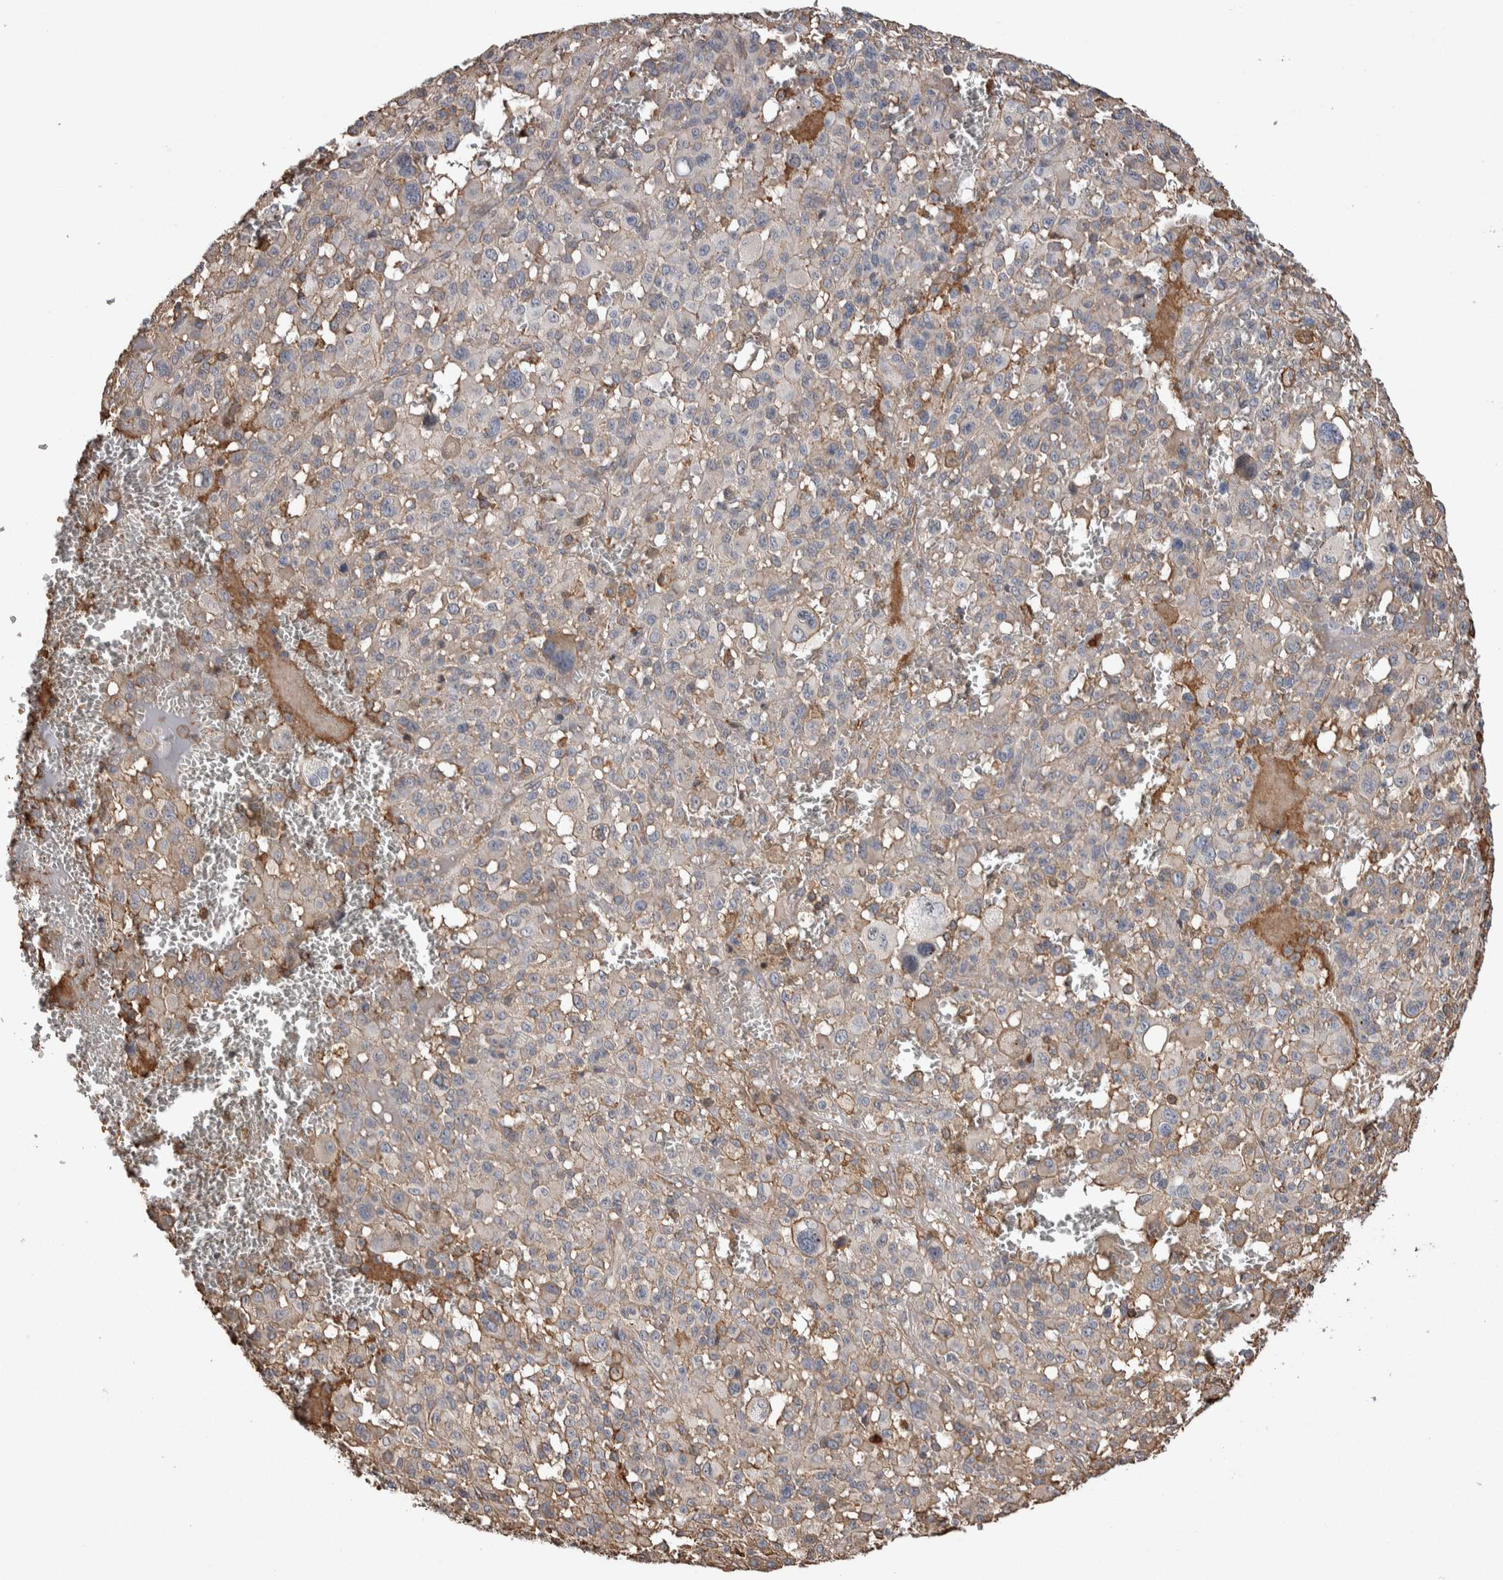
{"staining": {"intensity": "weak", "quantity": "25%-75%", "location": "cytoplasmic/membranous"}, "tissue": "melanoma", "cell_type": "Tumor cells", "image_type": "cancer", "snomed": [{"axis": "morphology", "description": "Malignant melanoma, Metastatic site"}, {"axis": "topography", "description": "Skin"}], "caption": "There is low levels of weak cytoplasmic/membranous positivity in tumor cells of malignant melanoma (metastatic site), as demonstrated by immunohistochemical staining (brown color).", "gene": "ENPP2", "patient": {"sex": "female", "age": 74}}